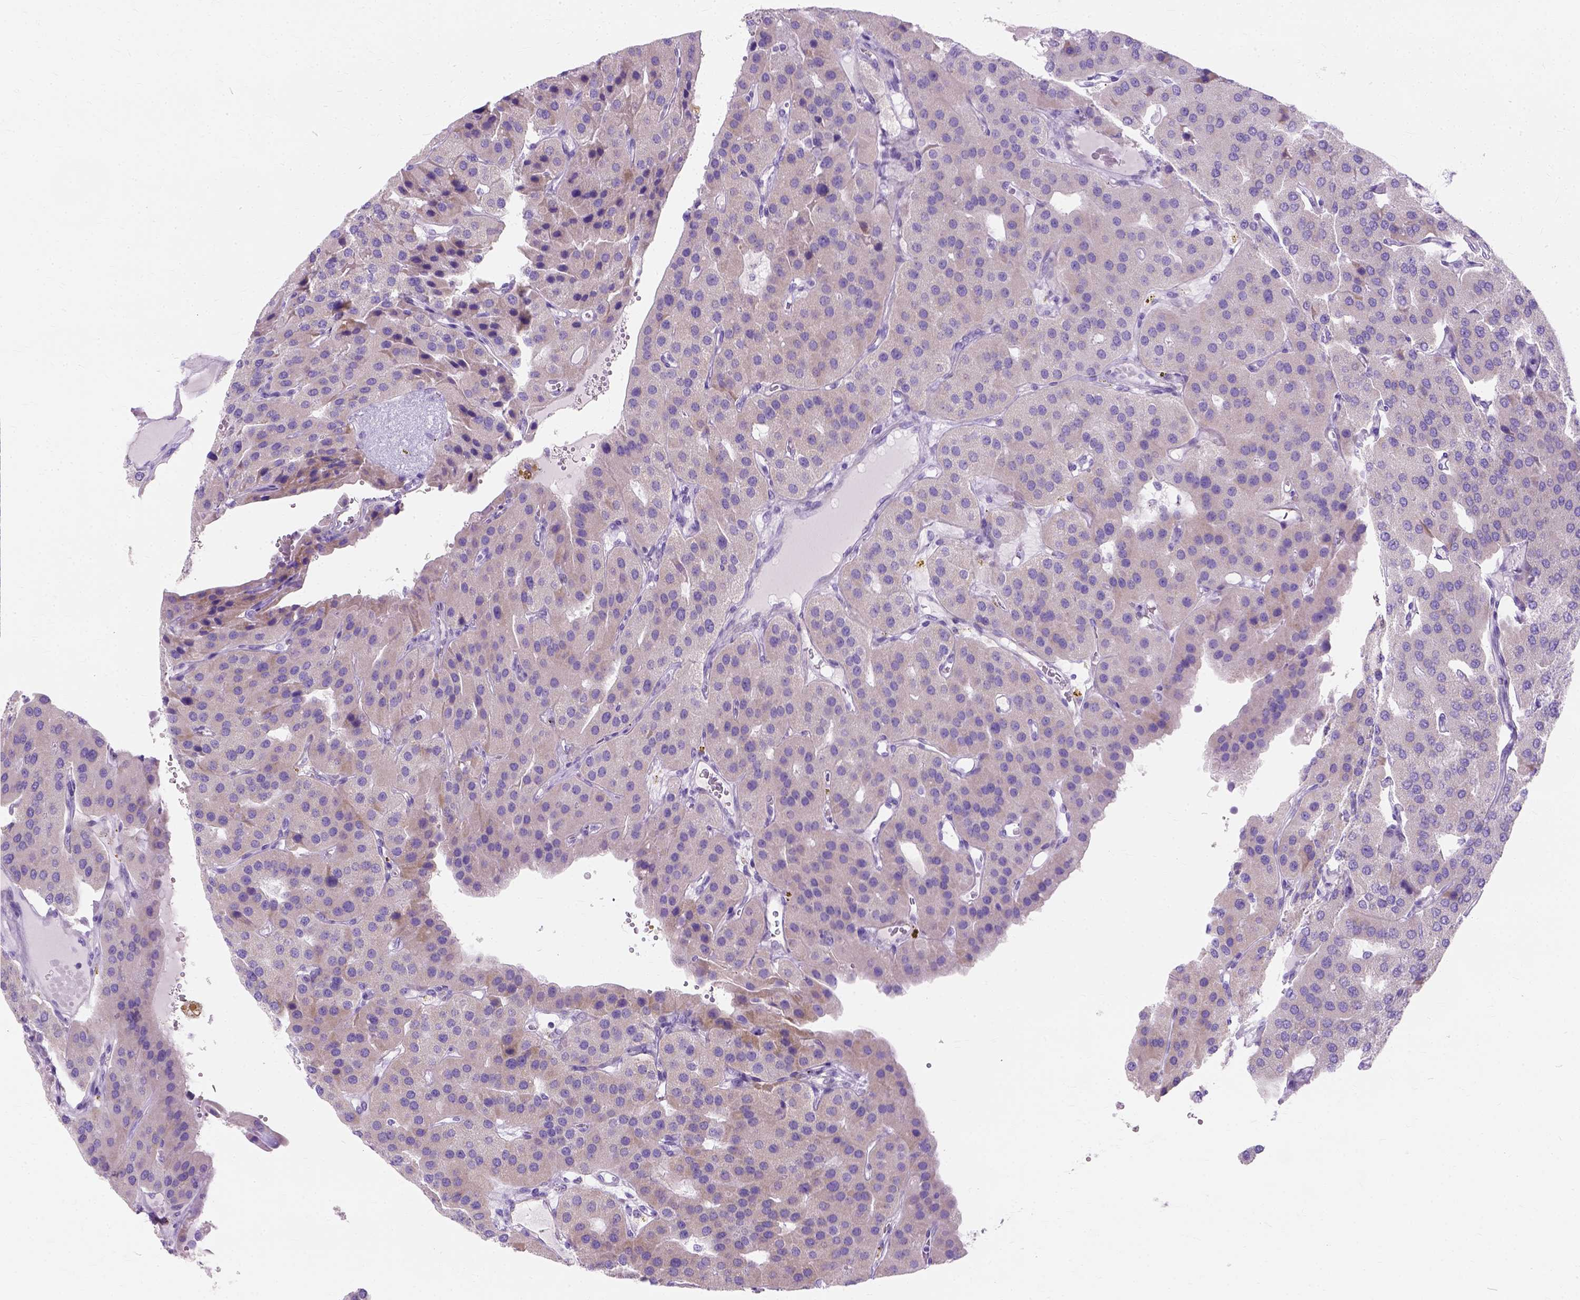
{"staining": {"intensity": "moderate", "quantity": "<25%", "location": "cytoplasmic/membranous"}, "tissue": "parathyroid gland", "cell_type": "Glandular cells", "image_type": "normal", "snomed": [{"axis": "morphology", "description": "Normal tissue, NOS"}, {"axis": "morphology", "description": "Adenoma, NOS"}, {"axis": "topography", "description": "Parathyroid gland"}], "caption": "An immunohistochemistry image of benign tissue is shown. Protein staining in brown labels moderate cytoplasmic/membranous positivity in parathyroid gland within glandular cells.", "gene": "MYH15", "patient": {"sex": "female", "age": 86}}